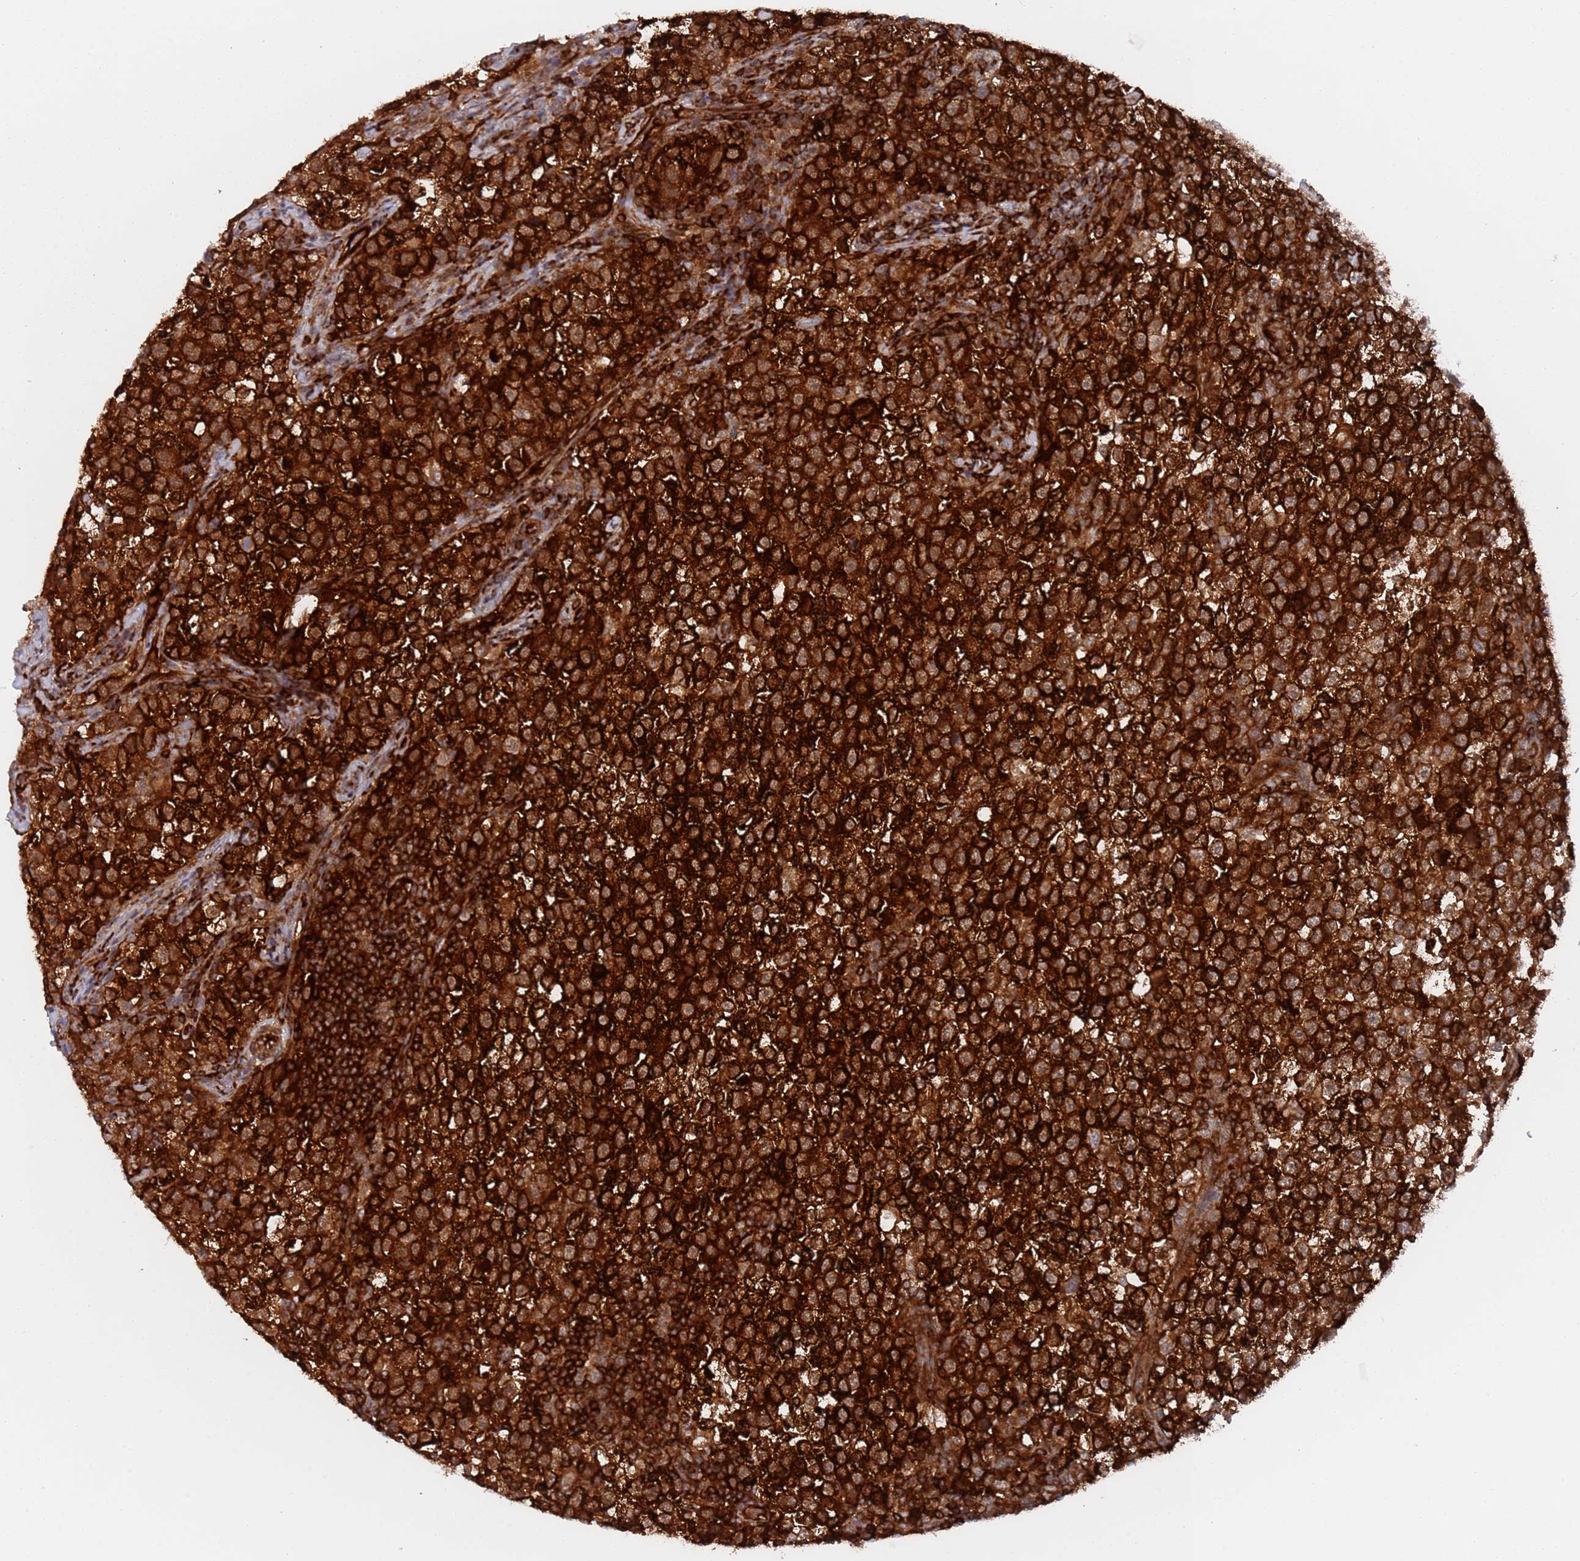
{"staining": {"intensity": "strong", "quantity": ">75%", "location": "cytoplasmic/membranous"}, "tissue": "testis cancer", "cell_type": "Tumor cells", "image_type": "cancer", "snomed": [{"axis": "morphology", "description": "Normal tissue, NOS"}, {"axis": "morphology", "description": "Seminoma, NOS"}, {"axis": "topography", "description": "Testis"}], "caption": "Immunohistochemistry histopathology image of human seminoma (testis) stained for a protein (brown), which displays high levels of strong cytoplasmic/membranous expression in about >75% of tumor cells.", "gene": "DDX60", "patient": {"sex": "male", "age": 43}}